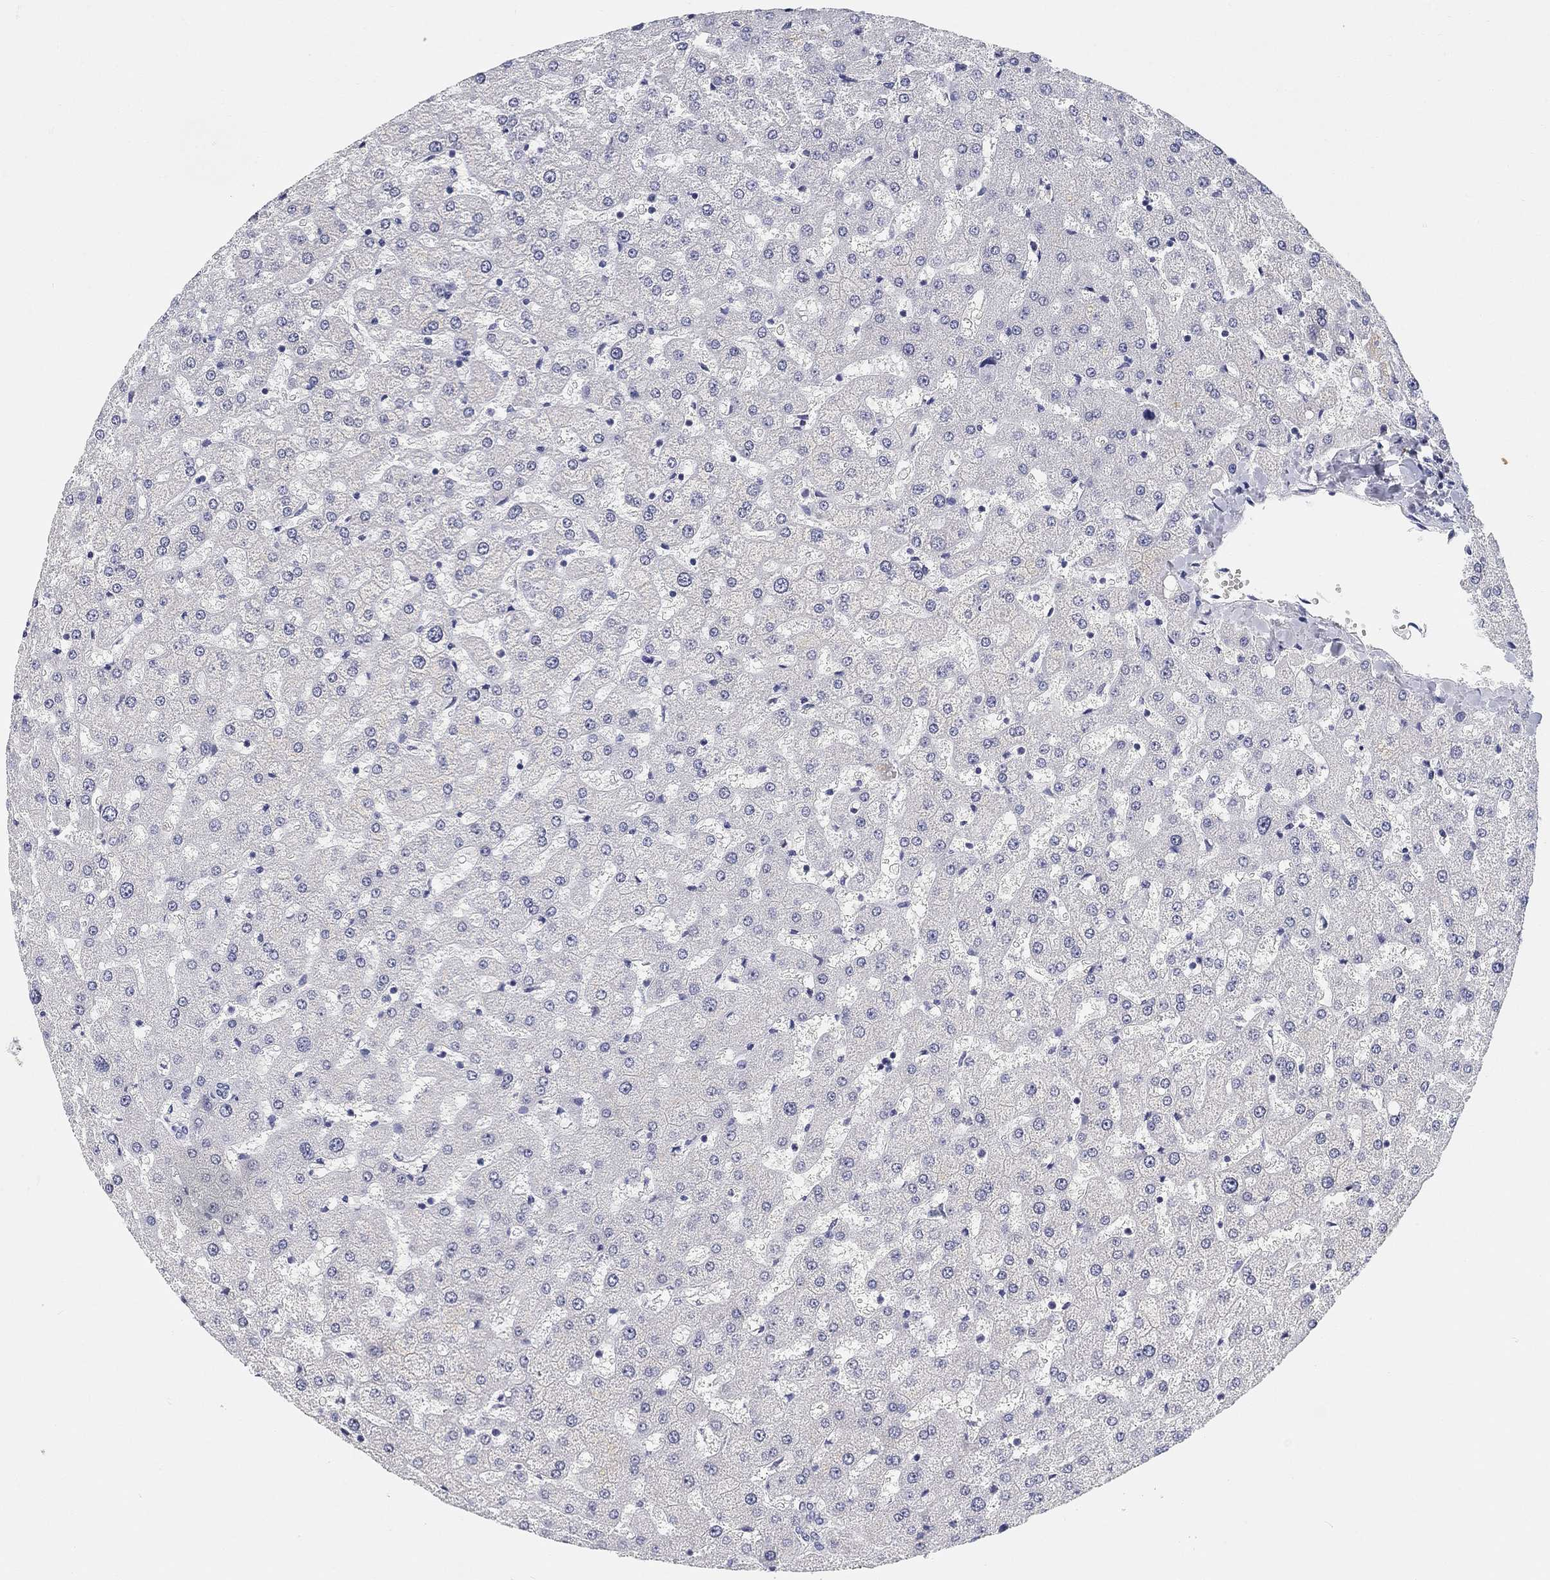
{"staining": {"intensity": "negative", "quantity": "none", "location": "none"}, "tissue": "liver", "cell_type": "Cholangiocytes", "image_type": "normal", "snomed": [{"axis": "morphology", "description": "Normal tissue, NOS"}, {"axis": "topography", "description": "Liver"}], "caption": "DAB immunohistochemical staining of normal liver exhibits no significant staining in cholangiocytes.", "gene": "SLC2A5", "patient": {"sex": "female", "age": 50}}